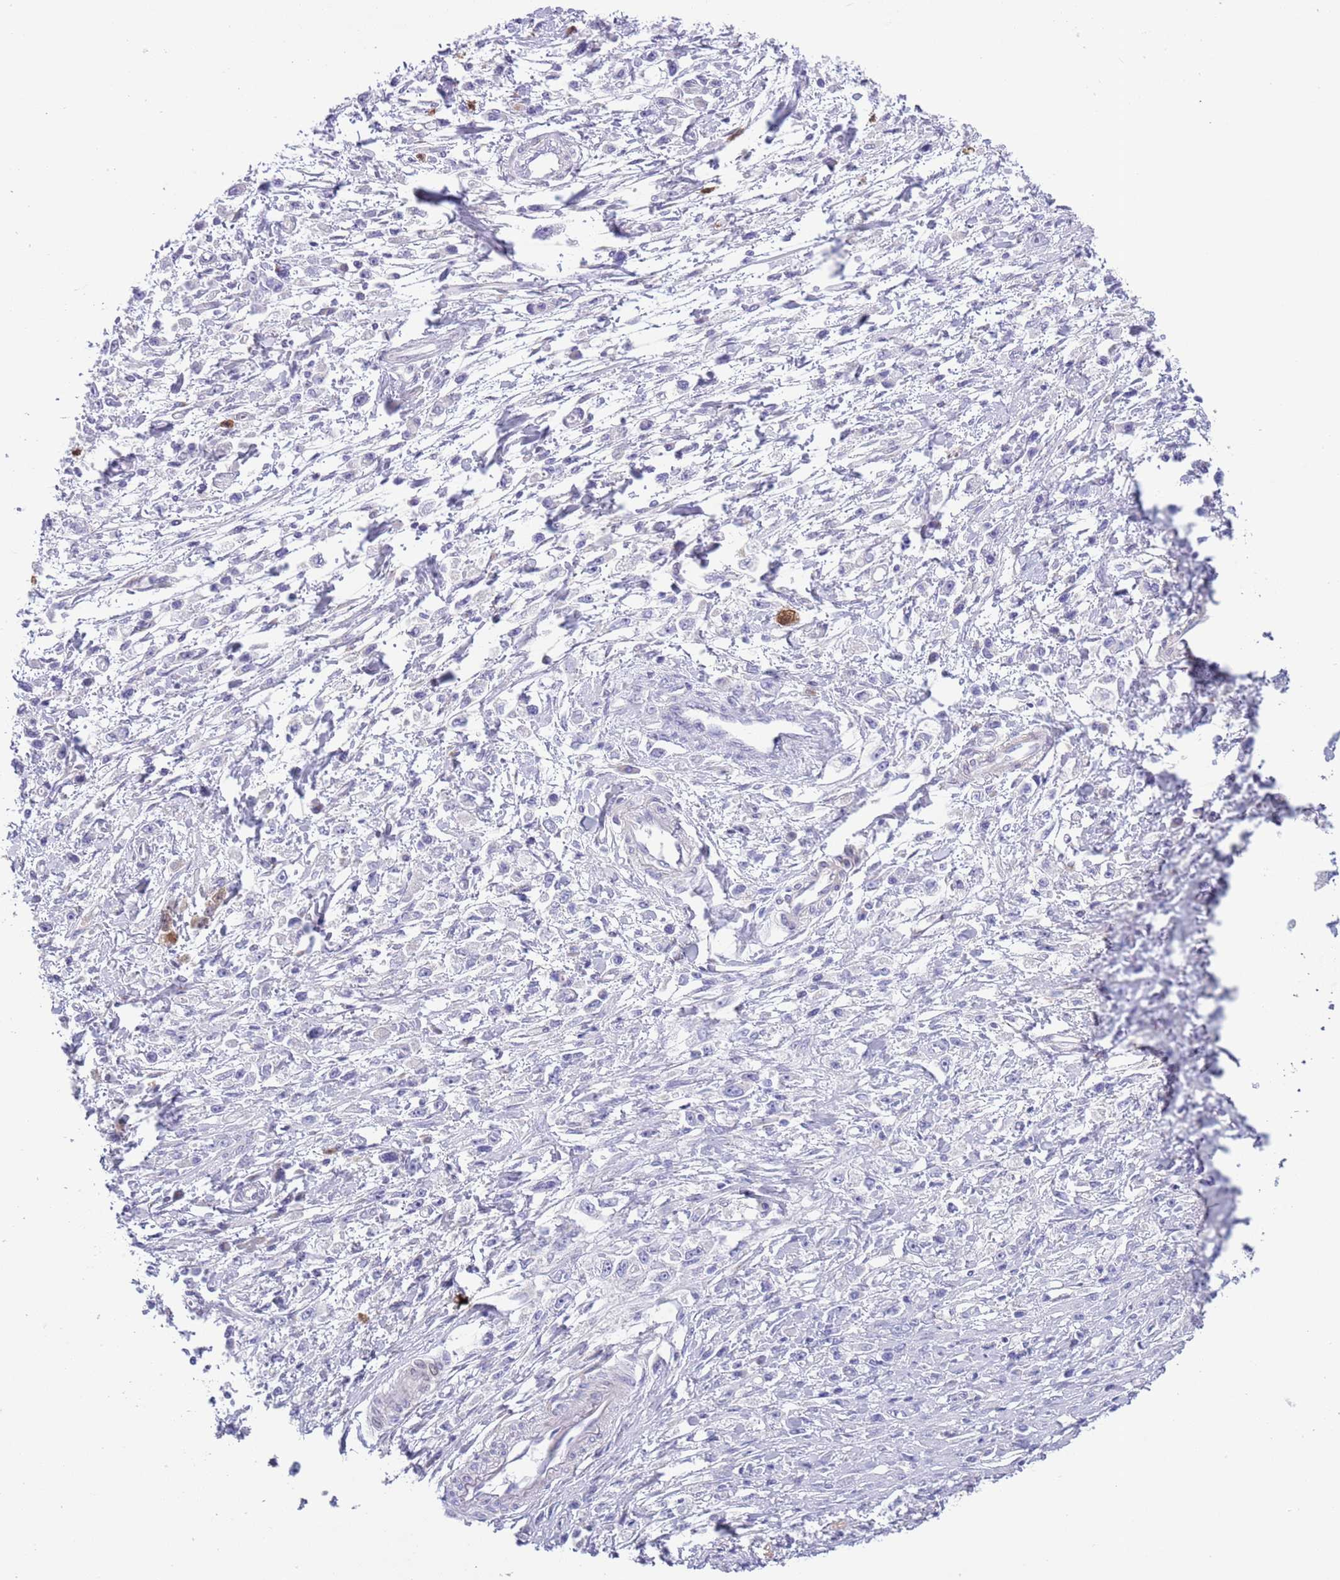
{"staining": {"intensity": "negative", "quantity": "none", "location": "none"}, "tissue": "stomach cancer", "cell_type": "Tumor cells", "image_type": "cancer", "snomed": [{"axis": "morphology", "description": "Adenocarcinoma, NOS"}, {"axis": "topography", "description": "Stomach"}], "caption": "There is no significant staining in tumor cells of stomach cancer (adenocarcinoma).", "gene": "ZFP2", "patient": {"sex": "female", "age": 59}}